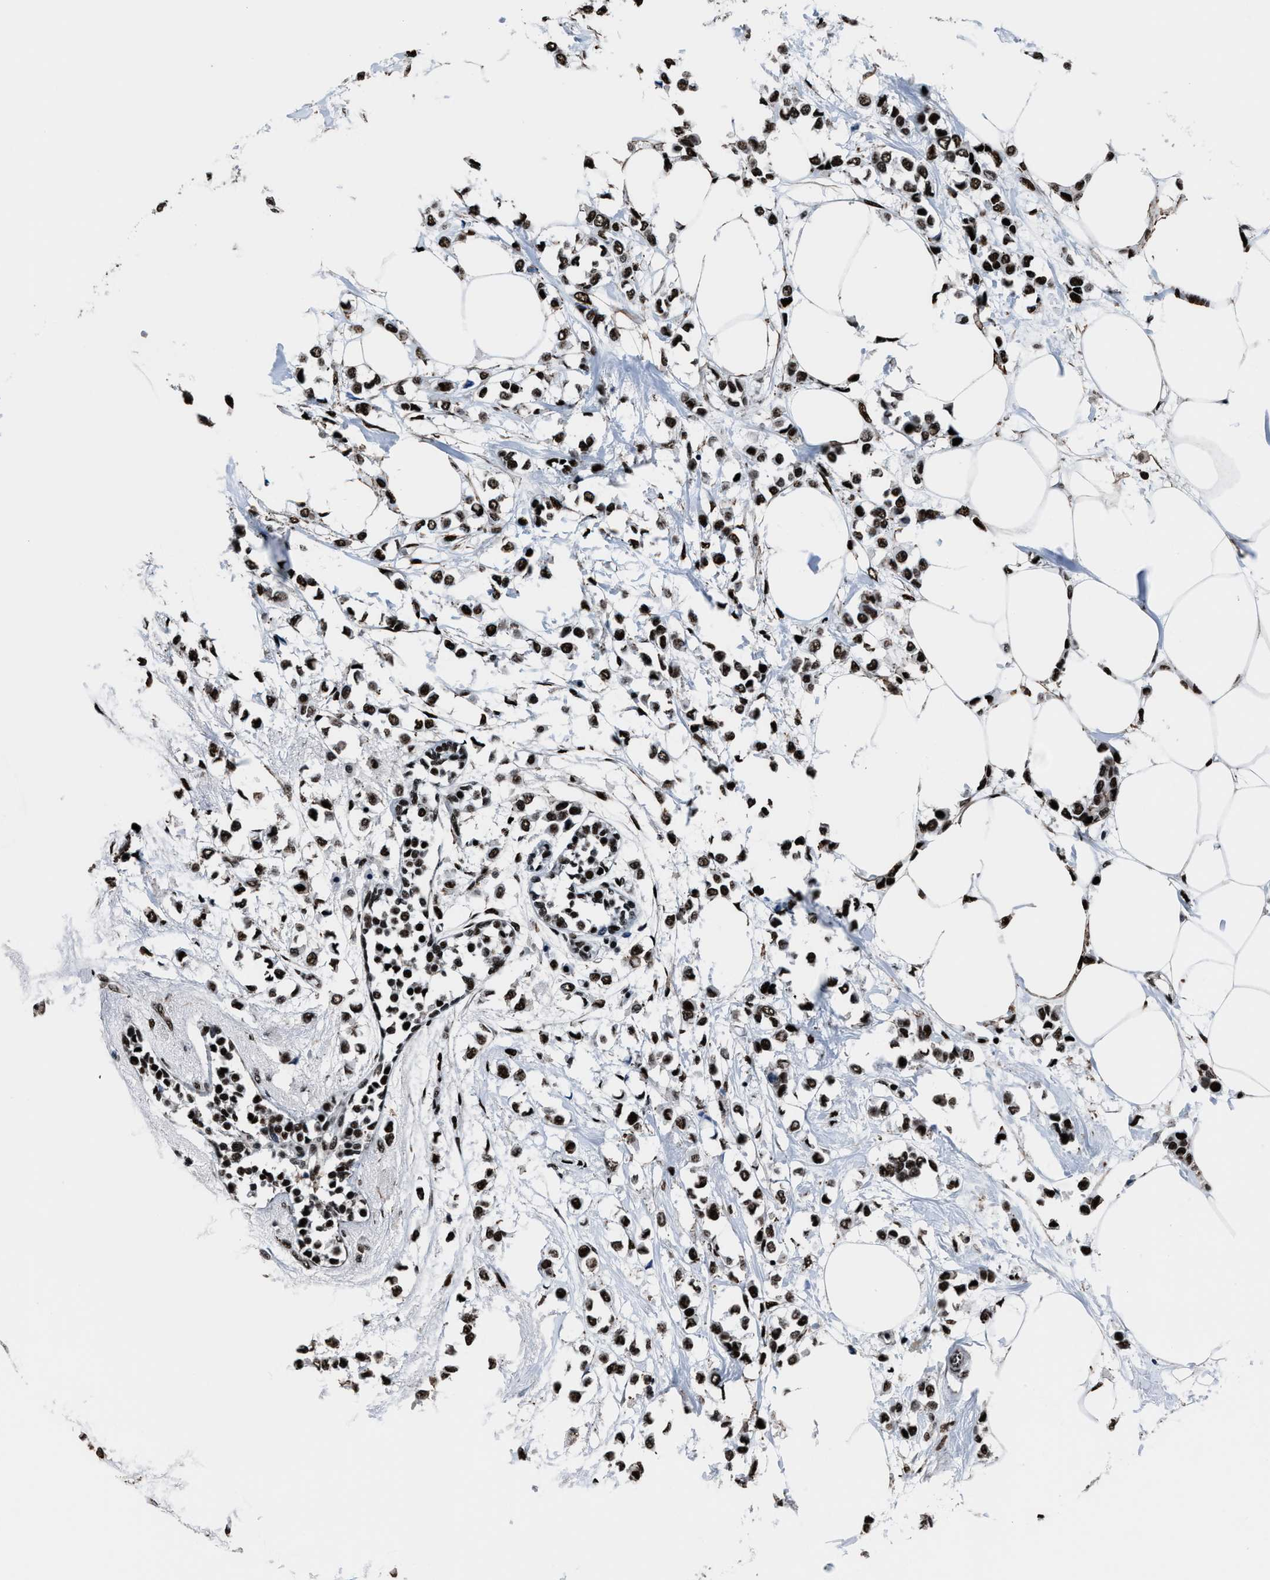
{"staining": {"intensity": "strong", "quantity": ">75%", "location": "nuclear"}, "tissue": "breast cancer", "cell_type": "Tumor cells", "image_type": "cancer", "snomed": [{"axis": "morphology", "description": "Lobular carcinoma"}, {"axis": "topography", "description": "Breast"}], "caption": "A brown stain shows strong nuclear staining of a protein in breast cancer tumor cells. (Stains: DAB in brown, nuclei in blue, Microscopy: brightfield microscopy at high magnification).", "gene": "PPIE", "patient": {"sex": "female", "age": 51}}